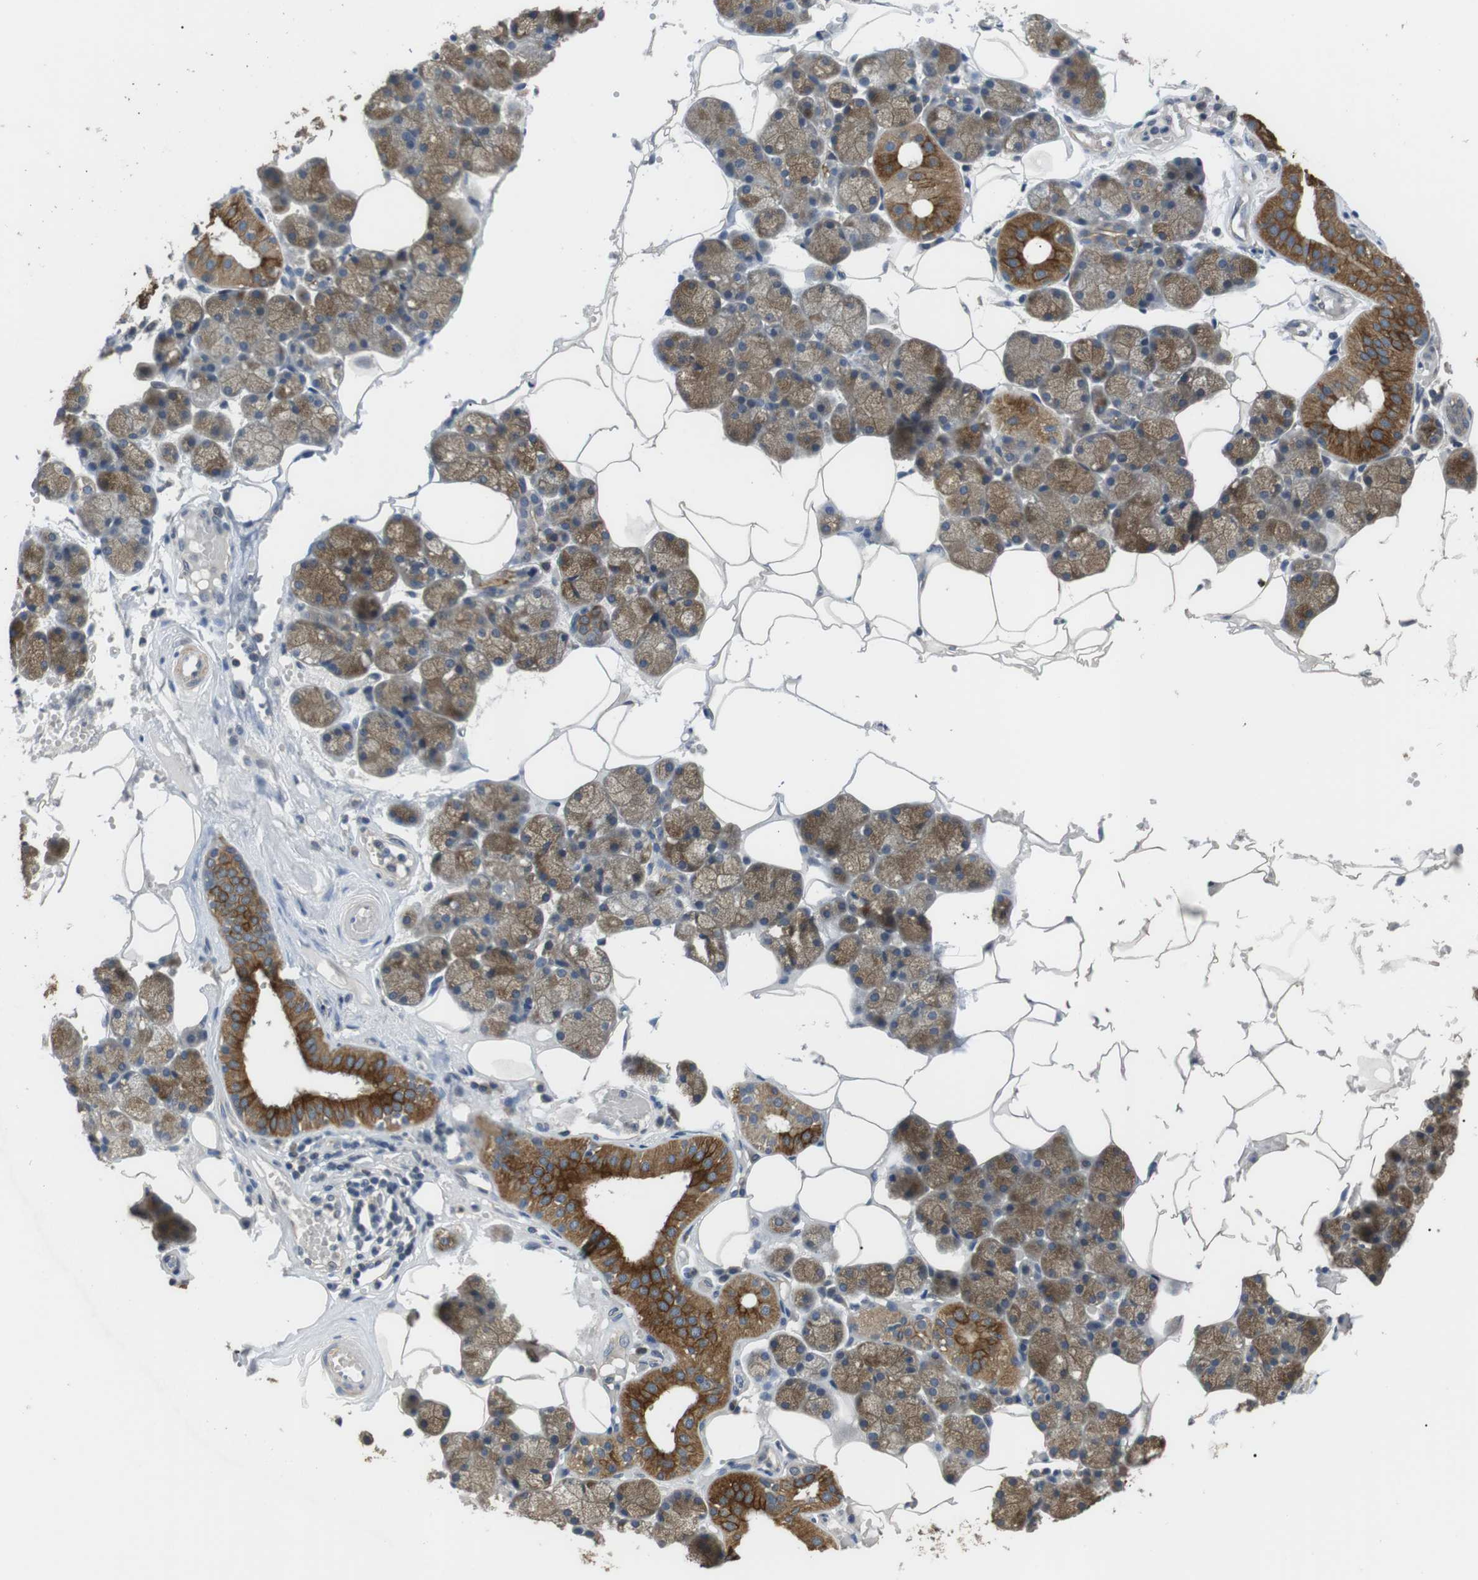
{"staining": {"intensity": "moderate", "quantity": "25%-75%", "location": "cytoplasmic/membranous"}, "tissue": "salivary gland", "cell_type": "Glandular cells", "image_type": "normal", "snomed": [{"axis": "morphology", "description": "Normal tissue, NOS"}, {"axis": "topography", "description": "Salivary gland"}], "caption": "Brown immunohistochemical staining in benign human salivary gland shows moderate cytoplasmic/membranous expression in approximately 25%-75% of glandular cells.", "gene": "ADGRL3", "patient": {"sex": "male", "age": 62}}